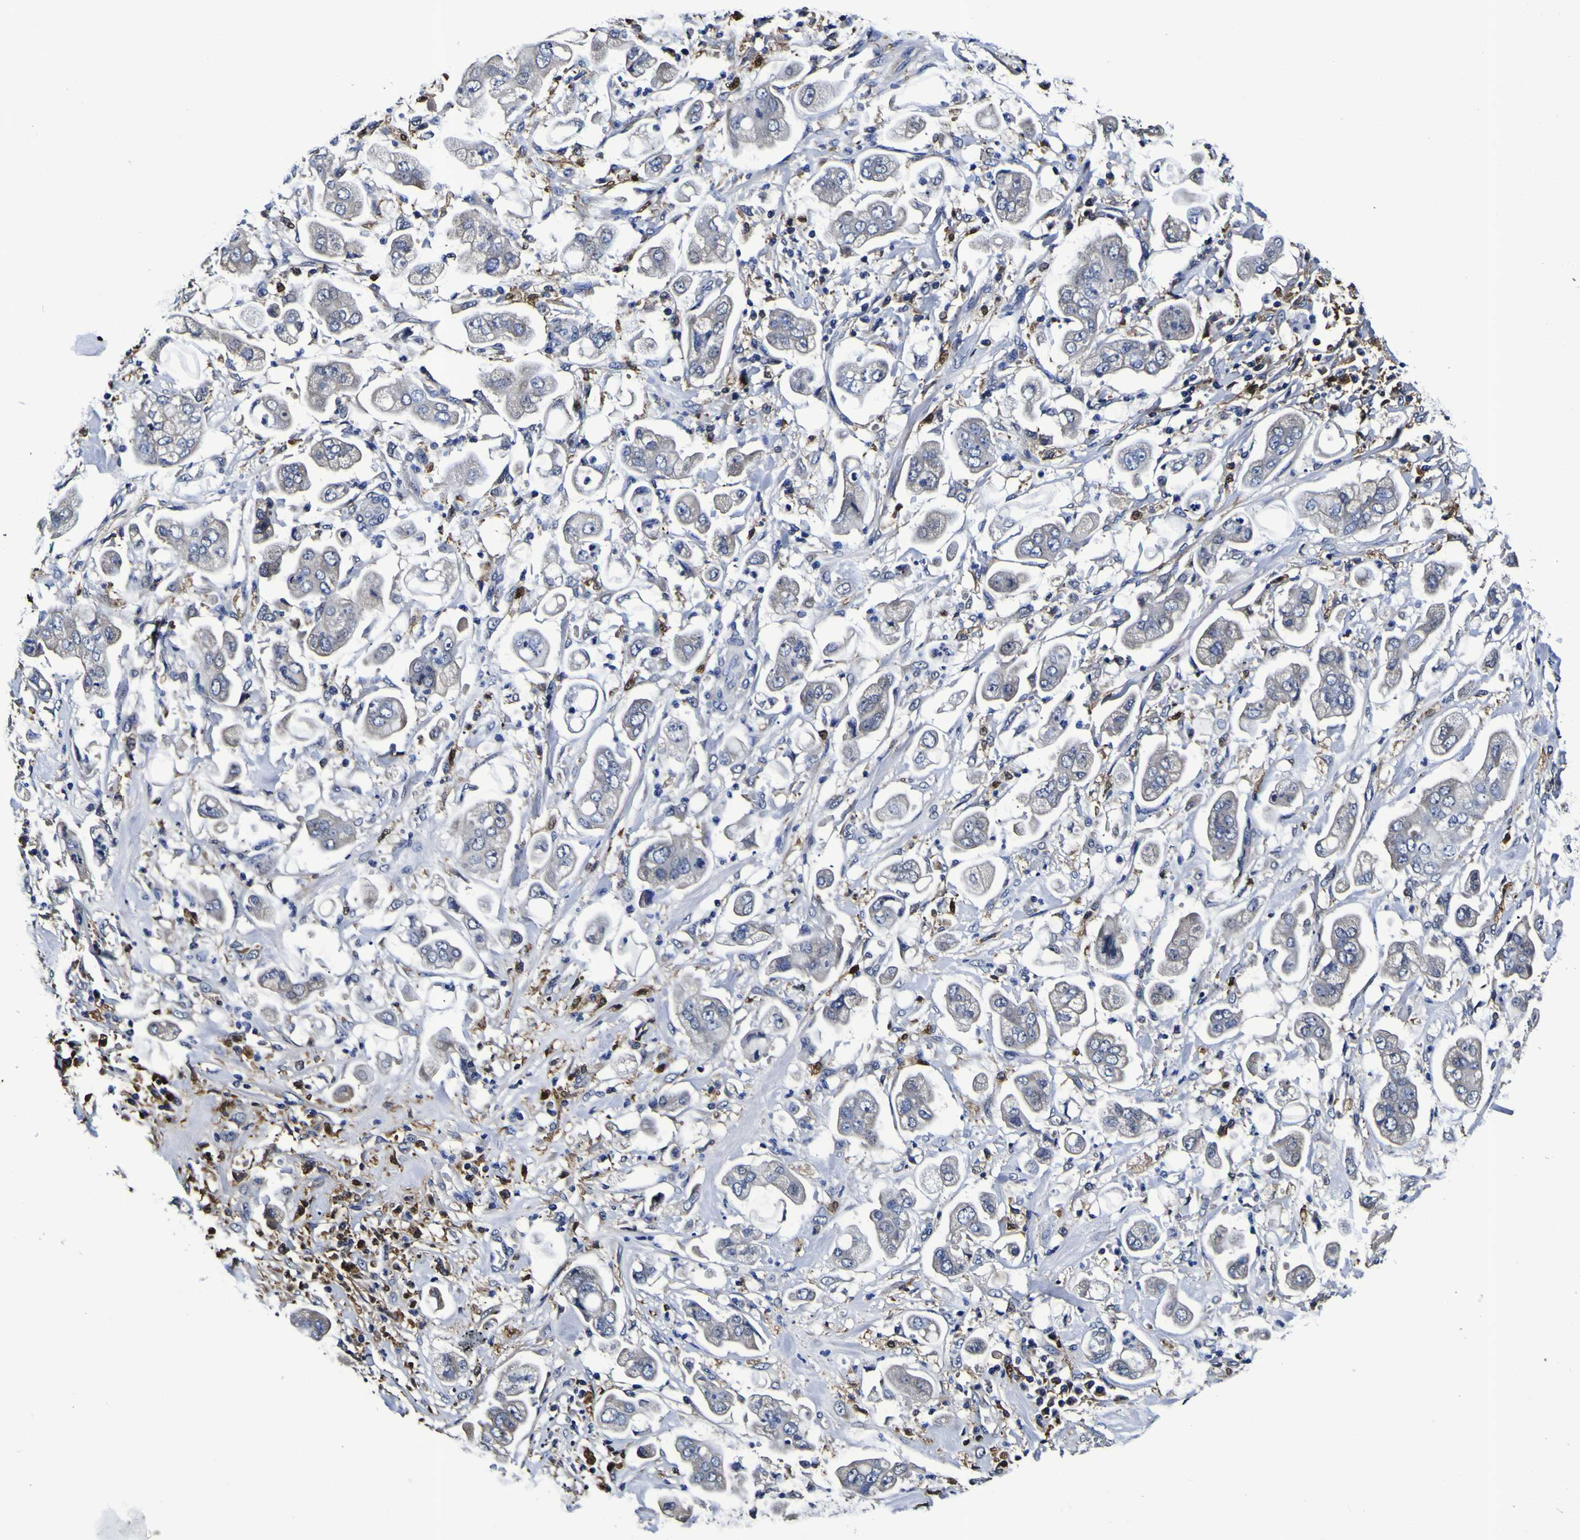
{"staining": {"intensity": "negative", "quantity": "none", "location": "none"}, "tissue": "stomach cancer", "cell_type": "Tumor cells", "image_type": "cancer", "snomed": [{"axis": "morphology", "description": "Adenocarcinoma, NOS"}, {"axis": "topography", "description": "Stomach"}], "caption": "IHC photomicrograph of human adenocarcinoma (stomach) stained for a protein (brown), which demonstrates no staining in tumor cells.", "gene": "GPX1", "patient": {"sex": "male", "age": 62}}